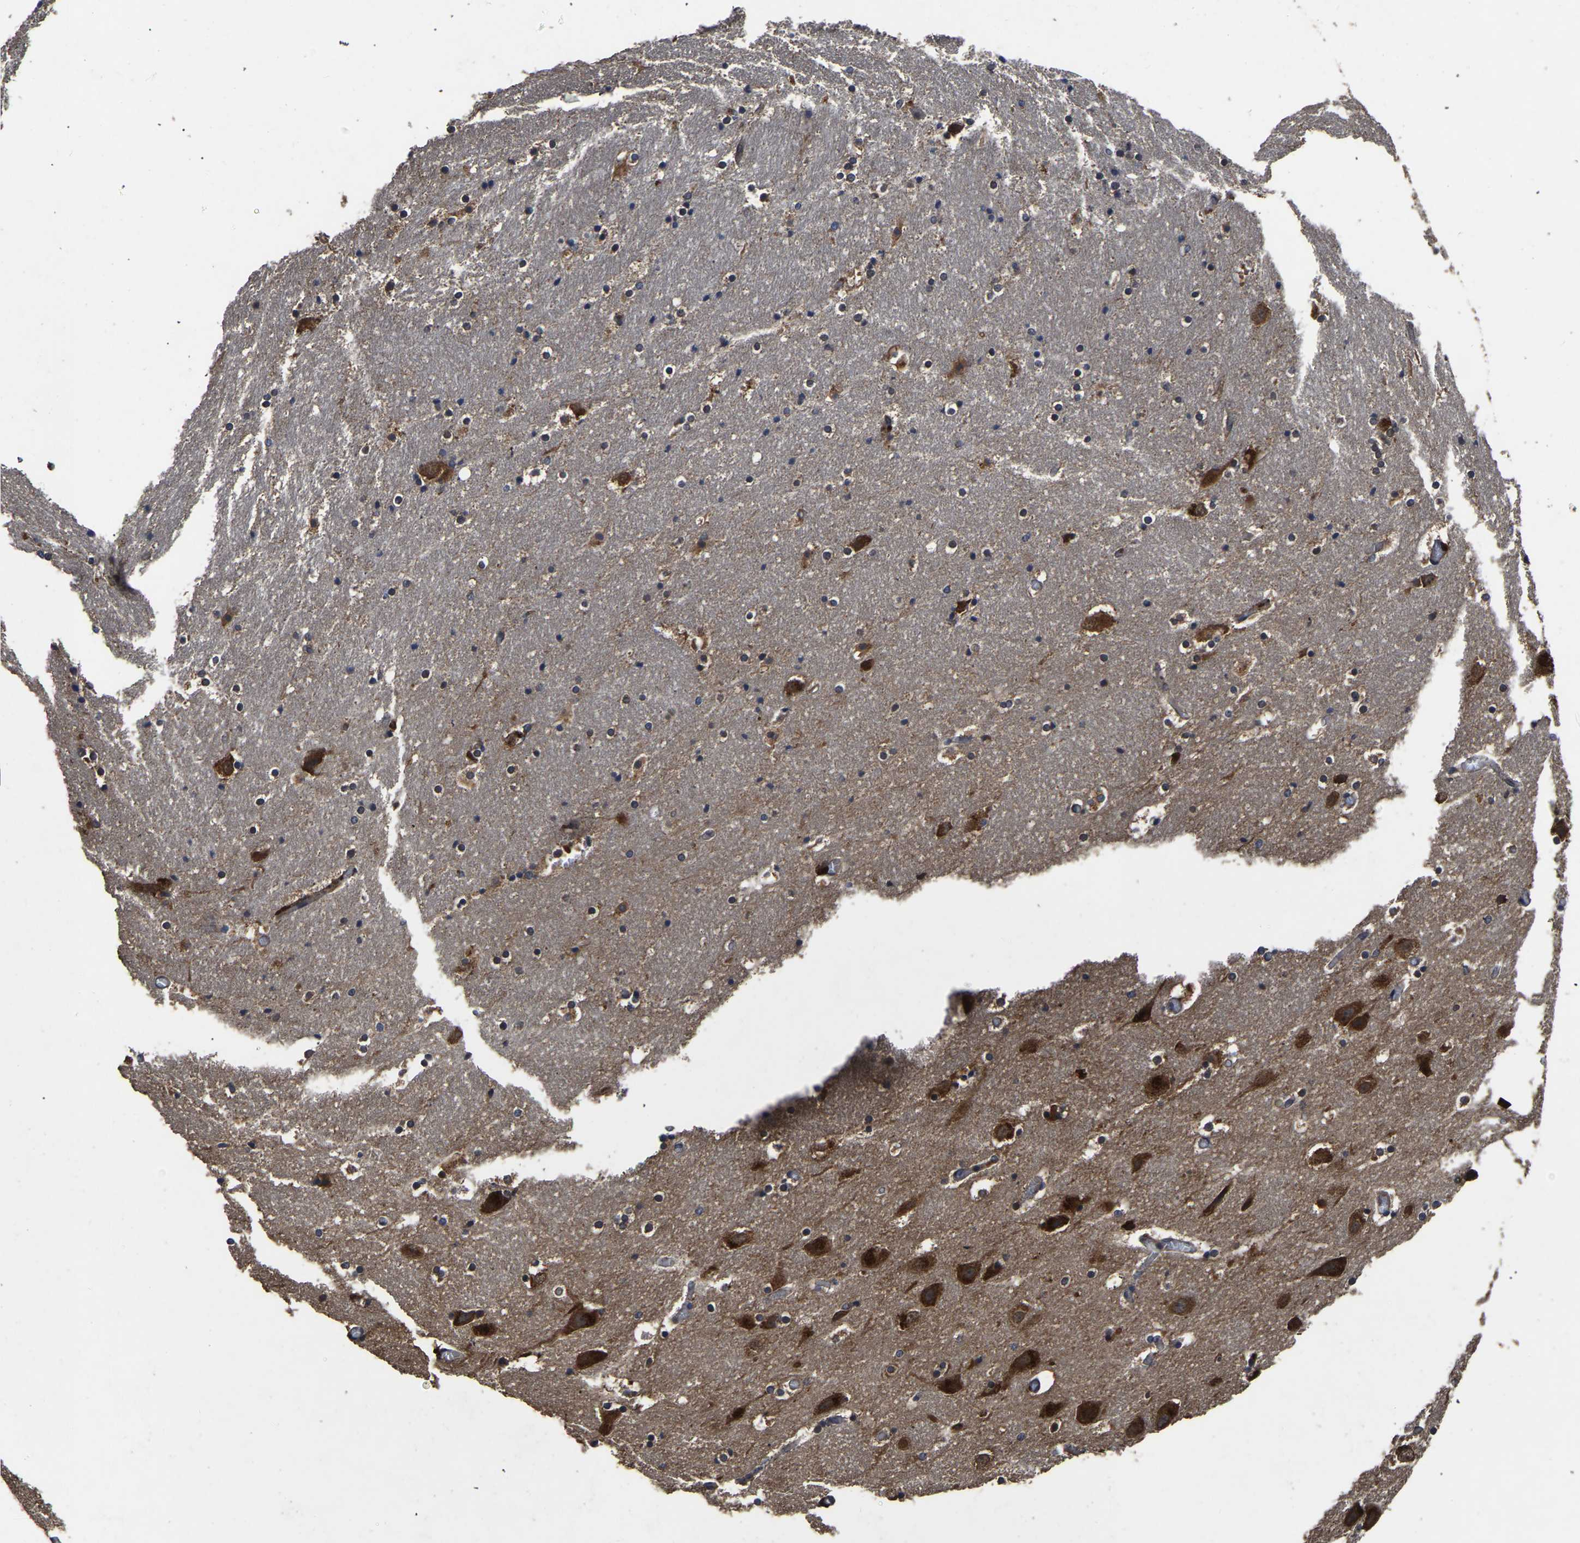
{"staining": {"intensity": "moderate", "quantity": "<25%", "location": "cytoplasmic/membranous"}, "tissue": "hippocampus", "cell_type": "Glial cells", "image_type": "normal", "snomed": [{"axis": "morphology", "description": "Normal tissue, NOS"}, {"axis": "topography", "description": "Hippocampus"}], "caption": "Hippocampus stained with immunohistochemistry (IHC) exhibits moderate cytoplasmic/membranous positivity in approximately <25% of glial cells. The staining was performed using DAB (3,3'-diaminobenzidine) to visualize the protein expression in brown, while the nuclei were stained in blue with hematoxylin (Magnification: 20x).", "gene": "CRYZL1", "patient": {"sex": "male", "age": 45}}